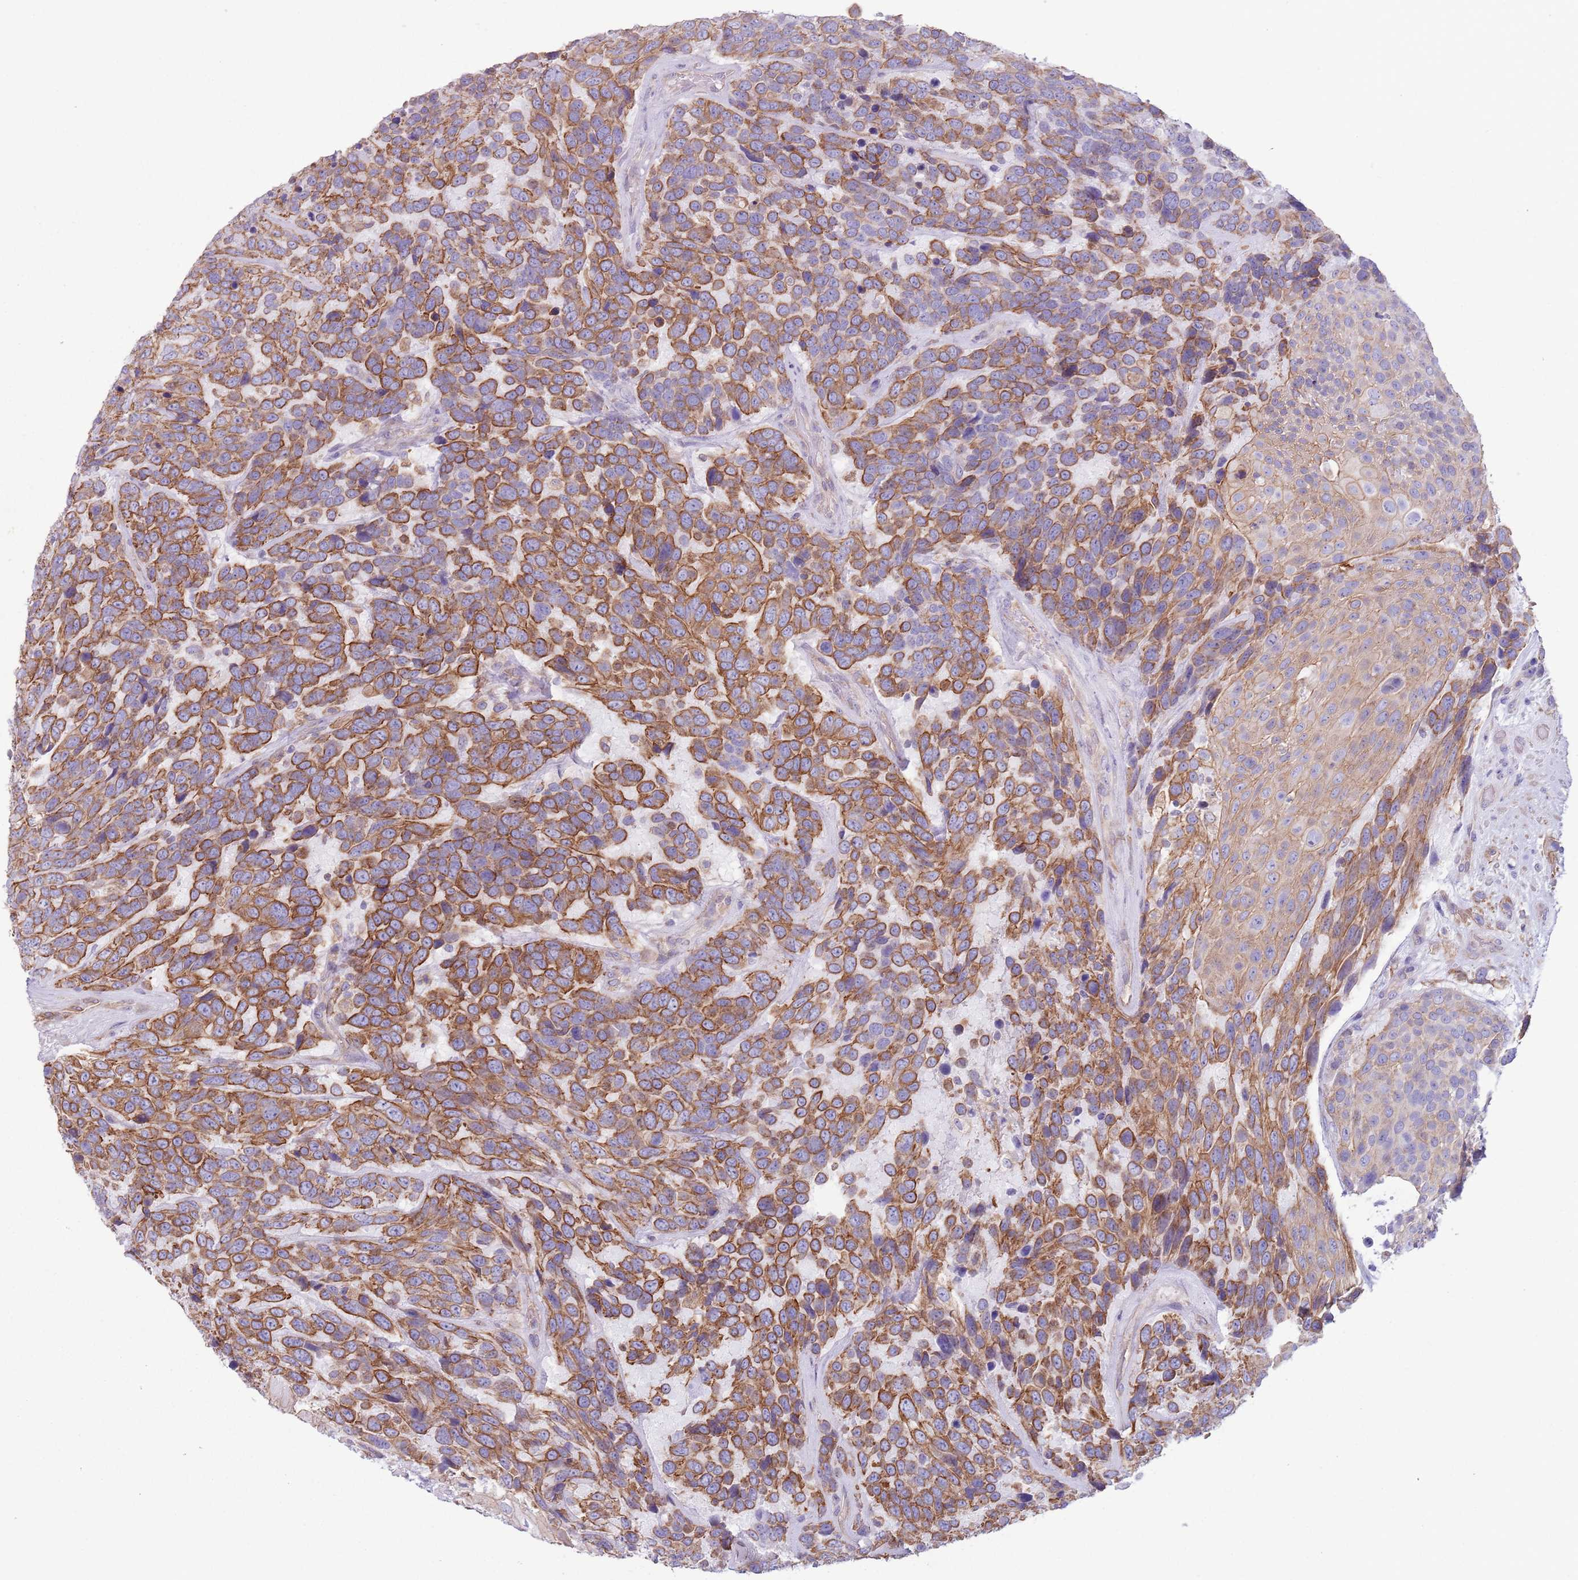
{"staining": {"intensity": "strong", "quantity": ">75%", "location": "cytoplasmic/membranous"}, "tissue": "urothelial cancer", "cell_type": "Tumor cells", "image_type": "cancer", "snomed": [{"axis": "morphology", "description": "Urothelial carcinoma, High grade"}, {"axis": "topography", "description": "Urinary bladder"}], "caption": "IHC micrograph of neoplastic tissue: human urothelial cancer stained using immunohistochemistry demonstrates high levels of strong protein expression localized specifically in the cytoplasmic/membranous of tumor cells, appearing as a cytoplasmic/membranous brown color.", "gene": "RBP3", "patient": {"sex": "female", "age": 70}}